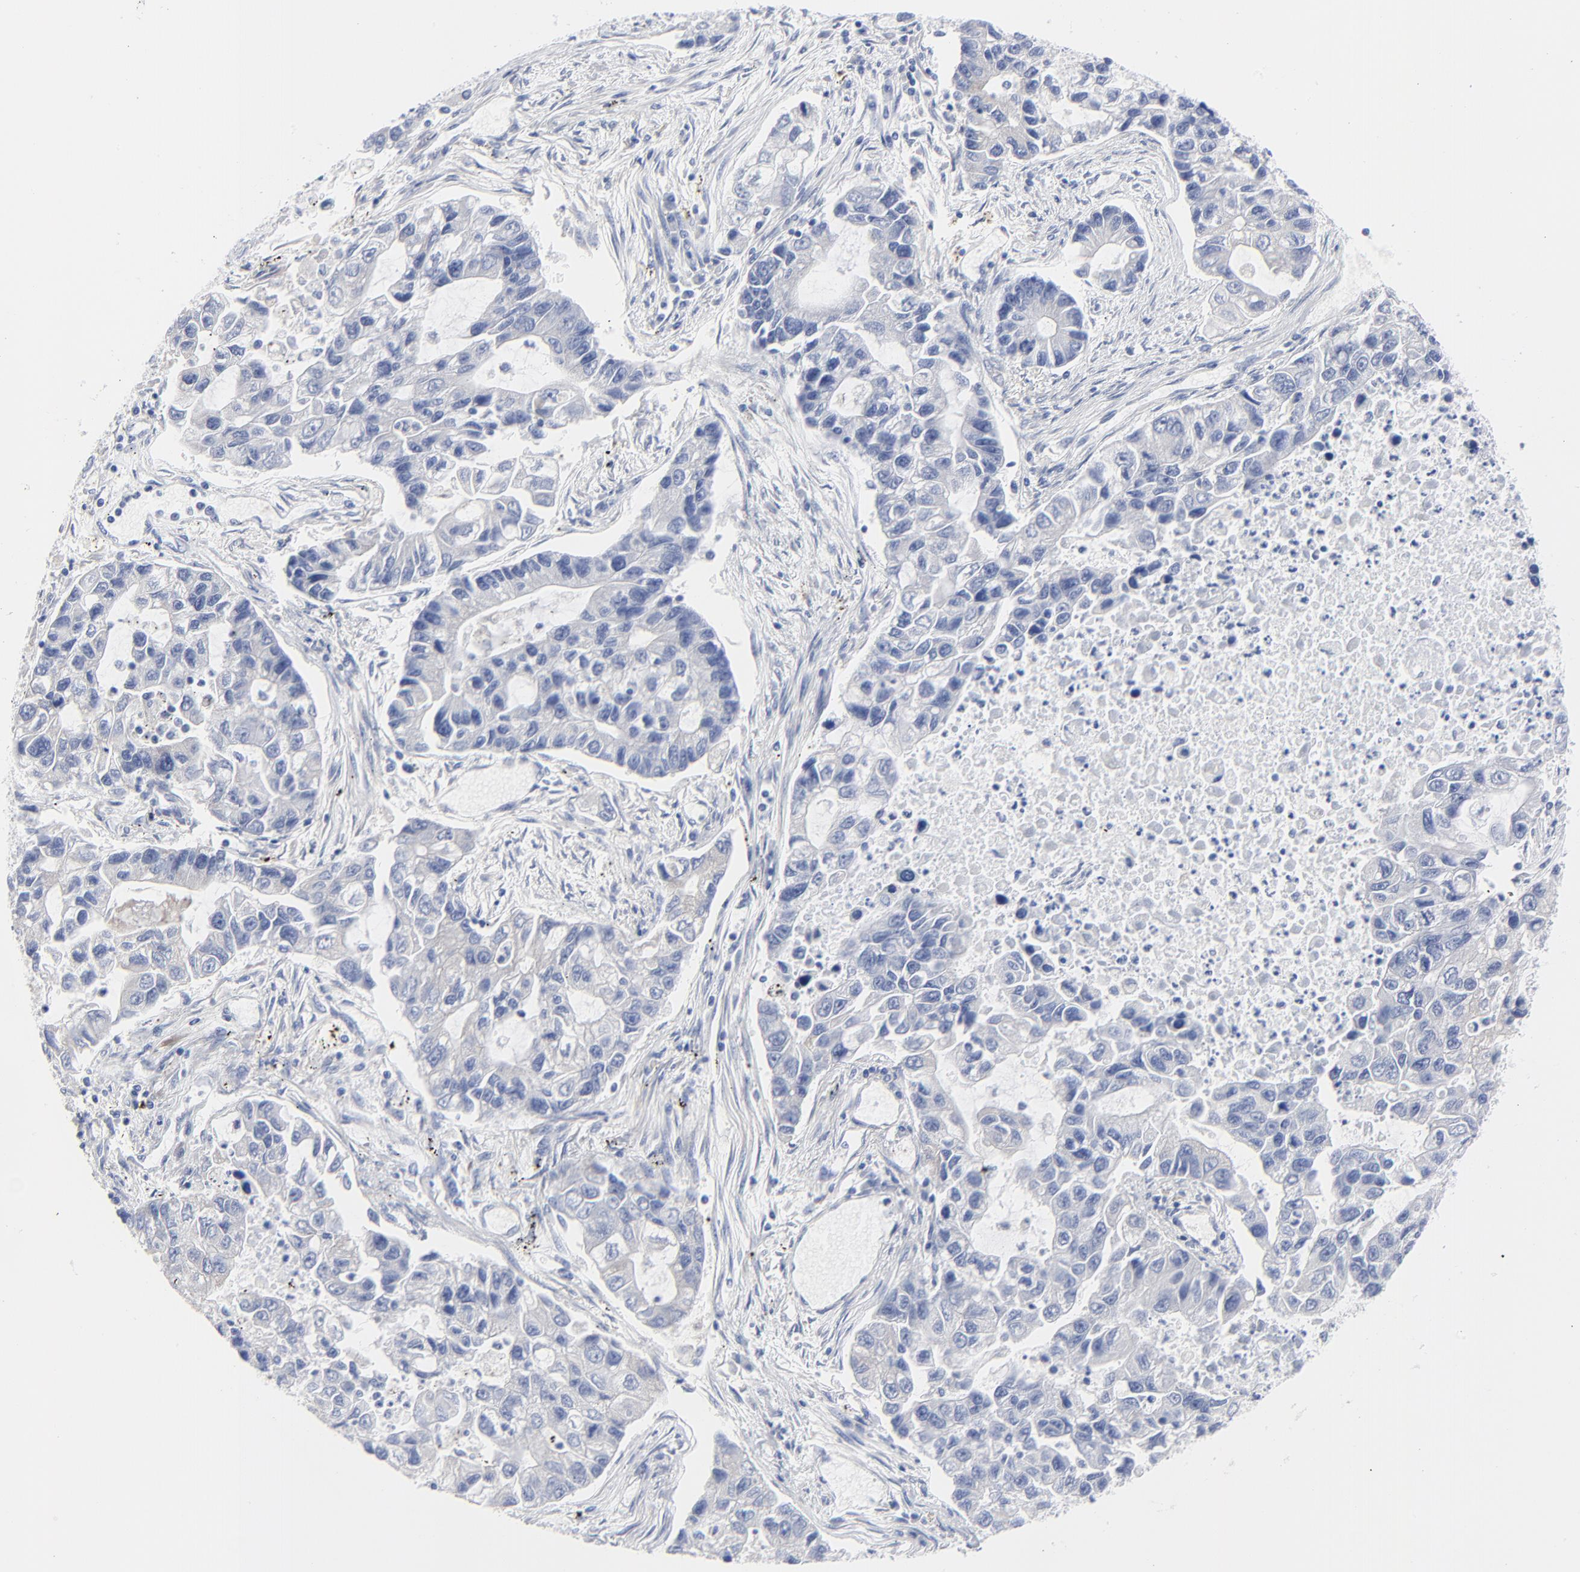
{"staining": {"intensity": "negative", "quantity": "none", "location": "none"}, "tissue": "lung cancer", "cell_type": "Tumor cells", "image_type": "cancer", "snomed": [{"axis": "morphology", "description": "Adenocarcinoma, NOS"}, {"axis": "topography", "description": "Lung"}], "caption": "An immunohistochemistry micrograph of lung cancer is shown. There is no staining in tumor cells of lung cancer.", "gene": "STAT2", "patient": {"sex": "female", "age": 51}}